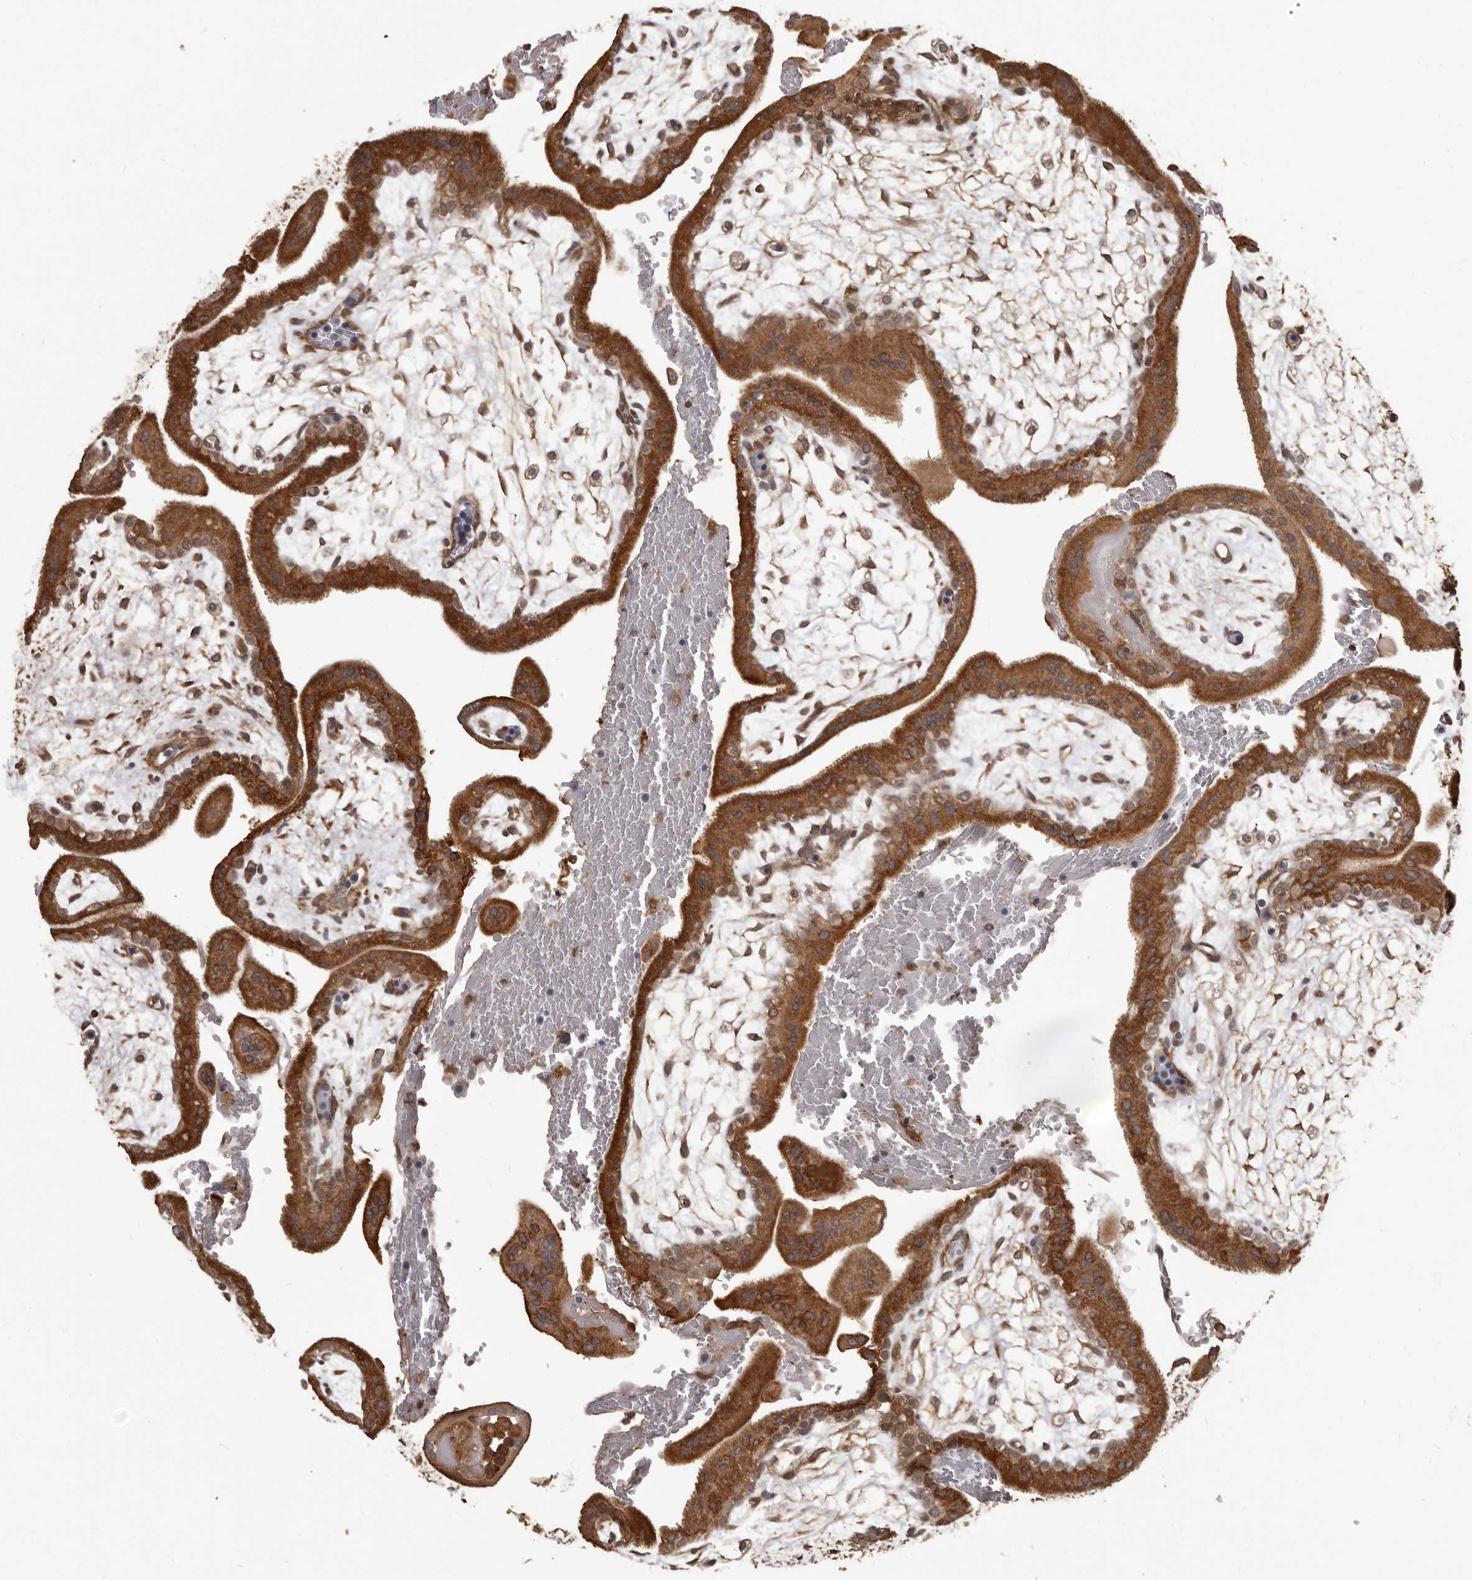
{"staining": {"intensity": "strong", "quantity": ">75%", "location": "cytoplasmic/membranous"}, "tissue": "placenta", "cell_type": "Trophoblastic cells", "image_type": "normal", "snomed": [{"axis": "morphology", "description": "Normal tissue, NOS"}, {"axis": "topography", "description": "Placenta"}], "caption": "Immunohistochemistry (DAB (3,3'-diaminobenzidine)) staining of unremarkable placenta reveals strong cytoplasmic/membranous protein positivity in about >75% of trophoblastic cells. The staining was performed using DAB to visualize the protein expression in brown, while the nuclei were stained in blue with hematoxylin (Magnification: 20x).", "gene": "SLITRK6", "patient": {"sex": "female", "age": 35}}